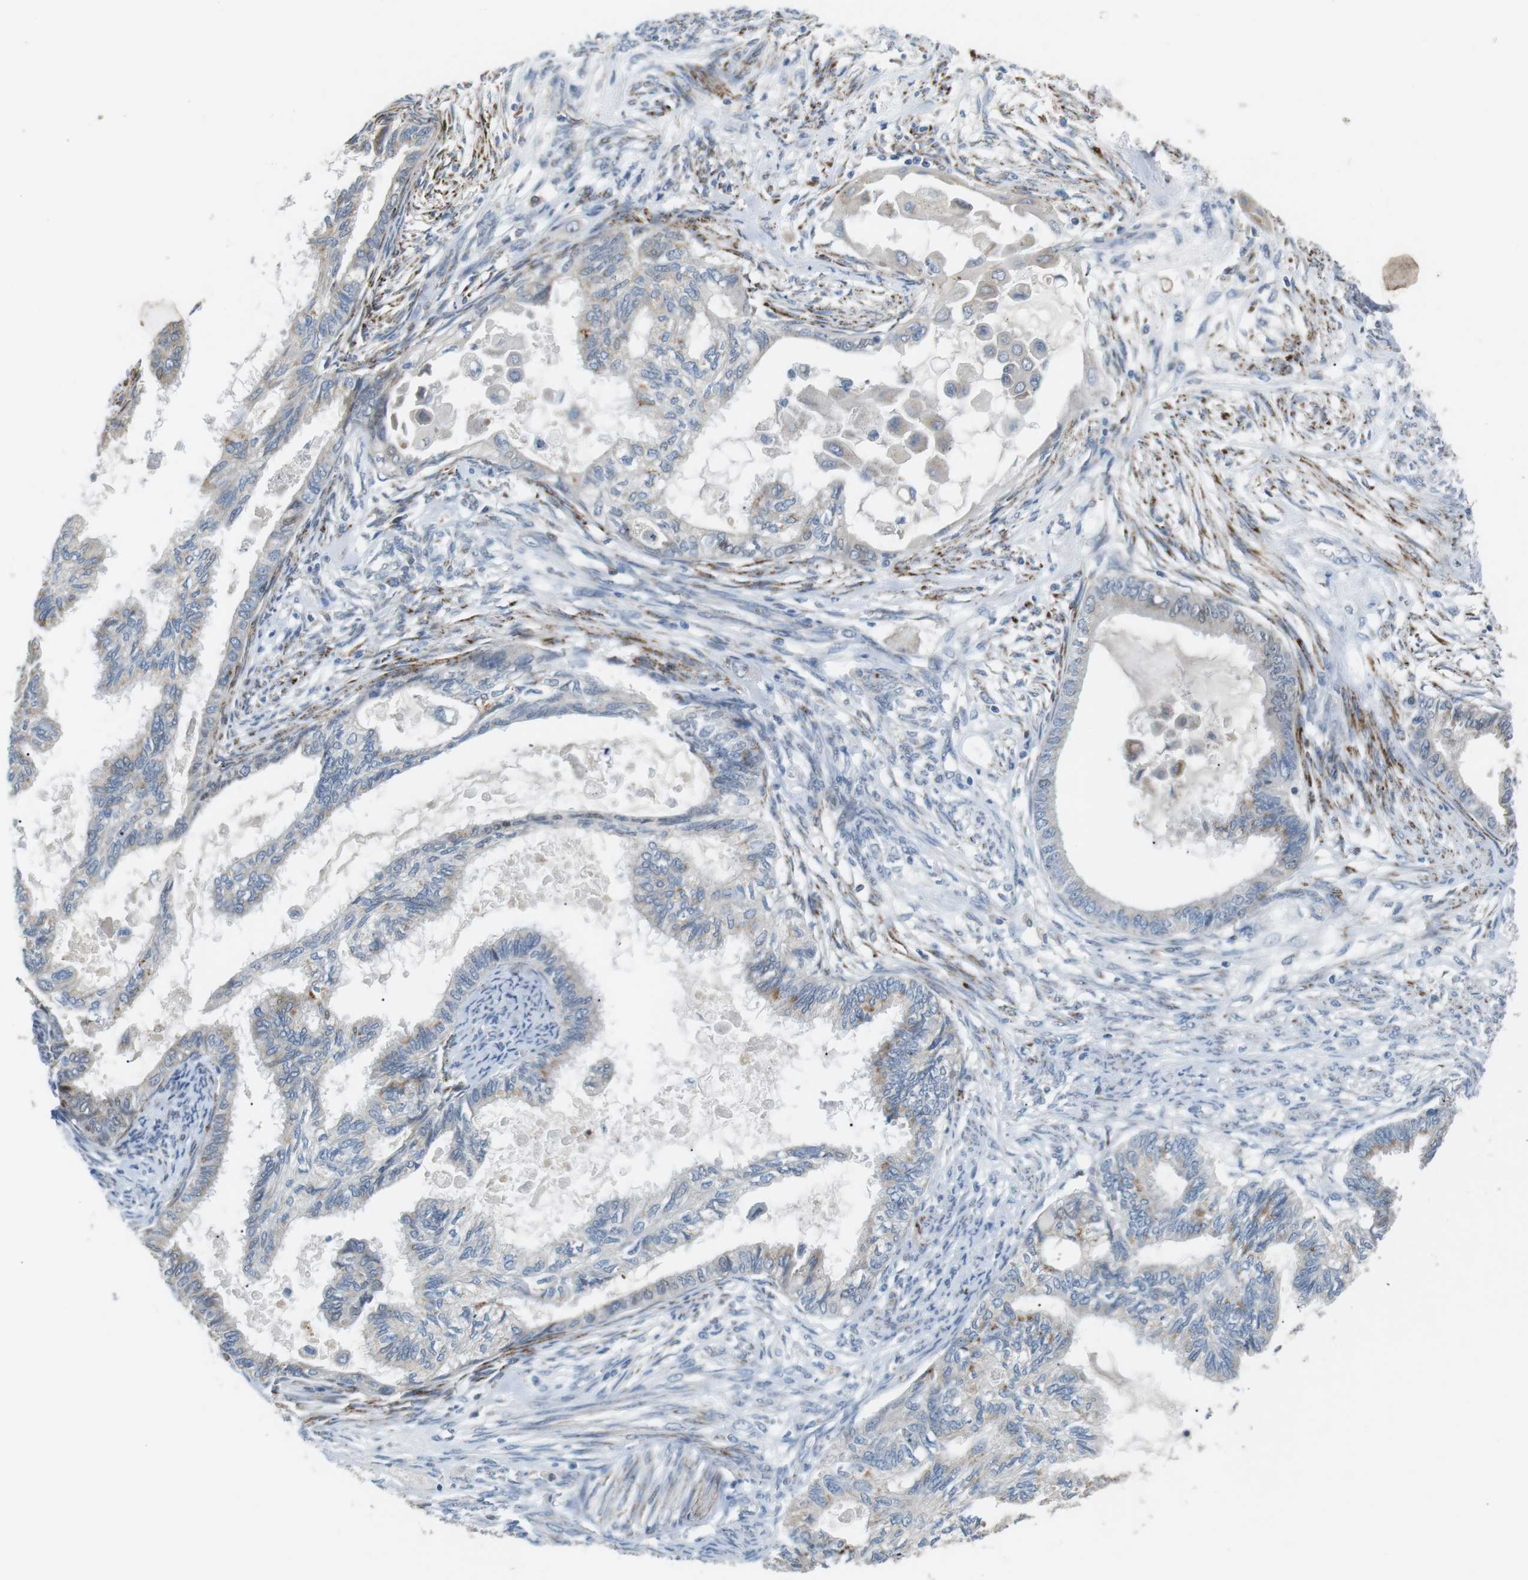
{"staining": {"intensity": "weak", "quantity": "<25%", "location": "cytoplasmic/membranous"}, "tissue": "cervical cancer", "cell_type": "Tumor cells", "image_type": "cancer", "snomed": [{"axis": "morphology", "description": "Normal tissue, NOS"}, {"axis": "morphology", "description": "Adenocarcinoma, NOS"}, {"axis": "topography", "description": "Cervix"}, {"axis": "topography", "description": "Endometrium"}], "caption": "IHC histopathology image of adenocarcinoma (cervical) stained for a protein (brown), which demonstrates no staining in tumor cells.", "gene": "CD300E", "patient": {"sex": "female", "age": 86}}